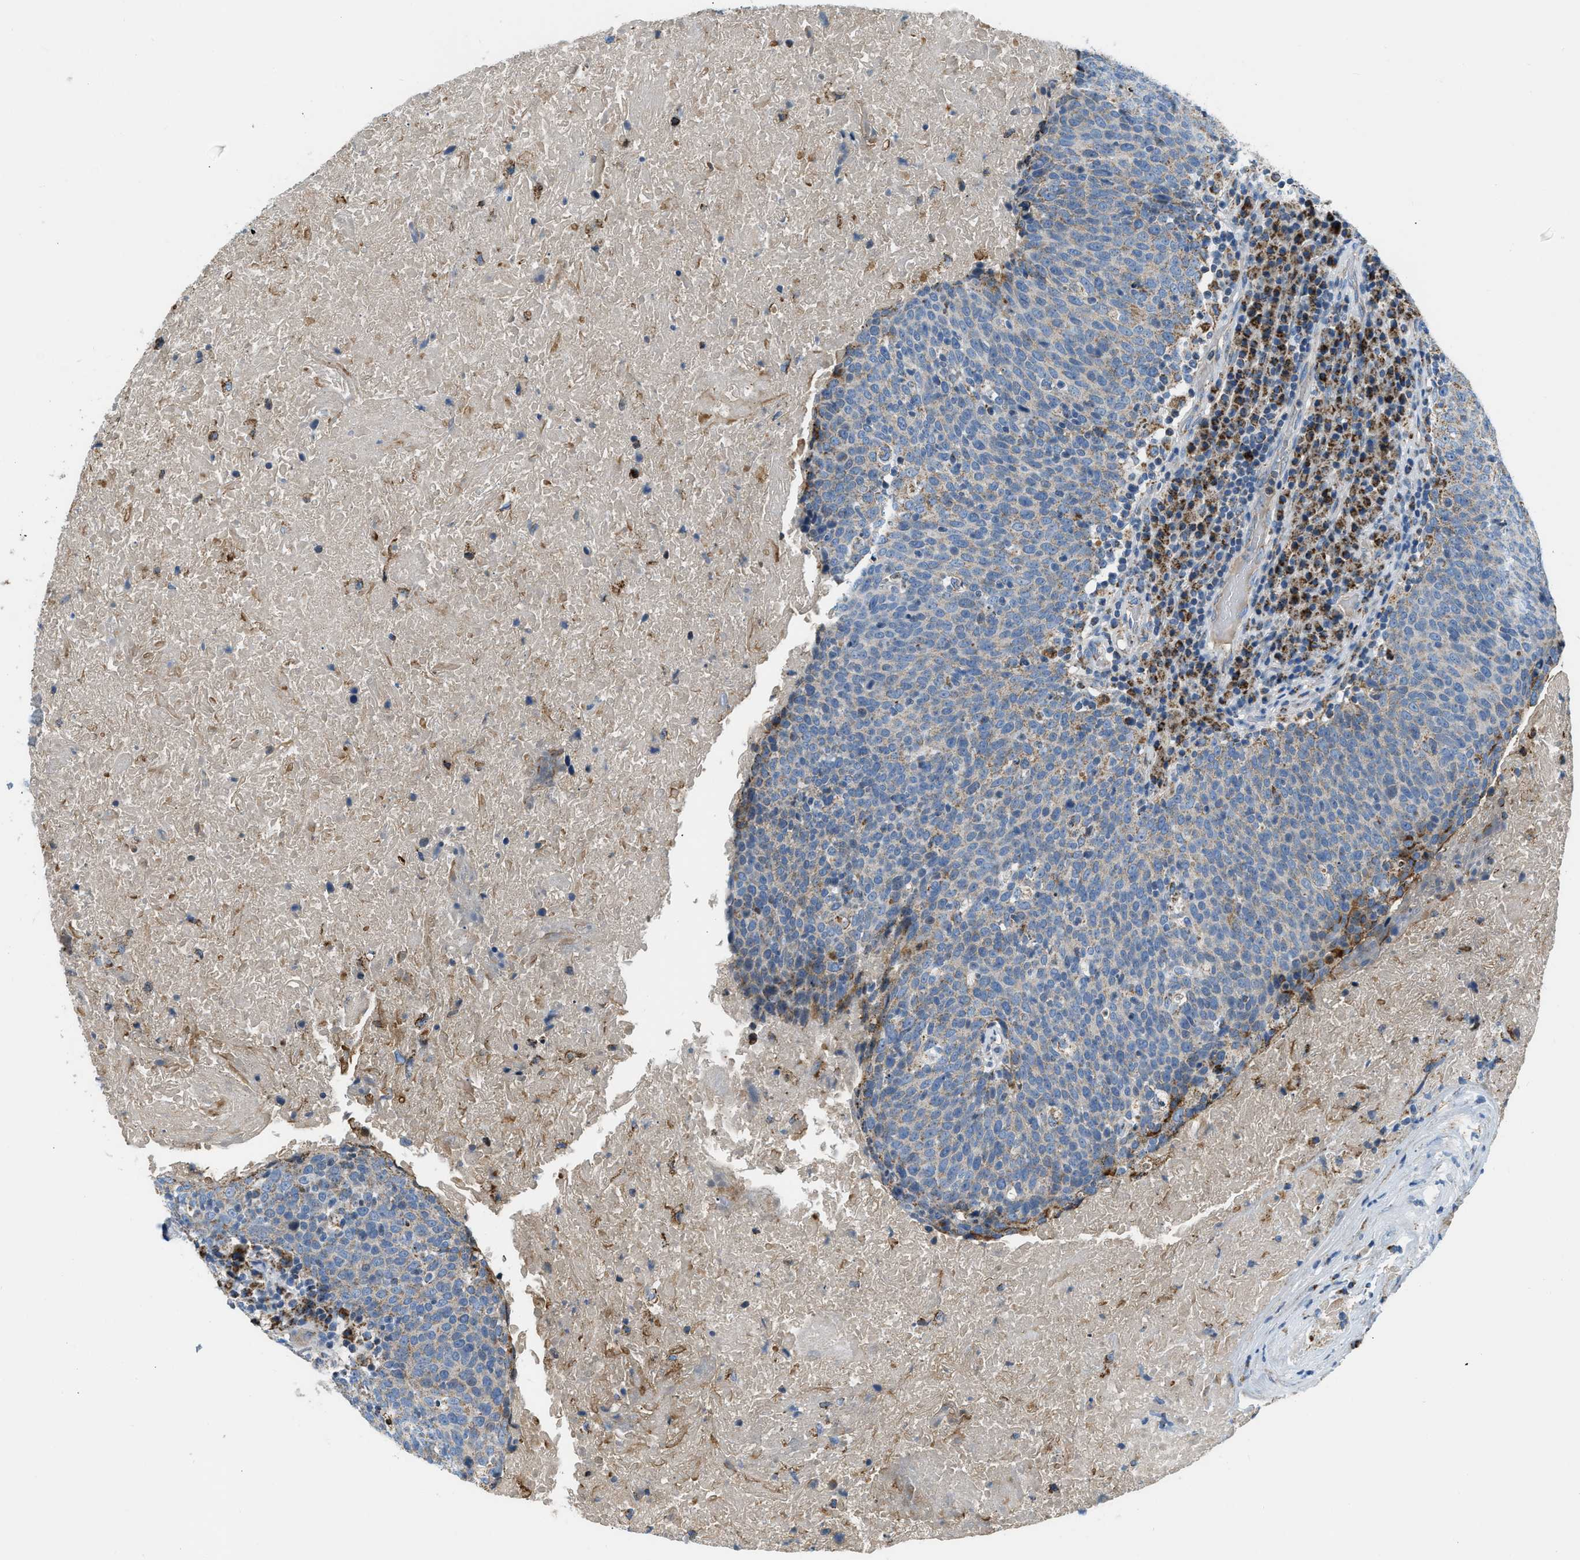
{"staining": {"intensity": "moderate", "quantity": "<25%", "location": "cytoplasmic/membranous"}, "tissue": "head and neck cancer", "cell_type": "Tumor cells", "image_type": "cancer", "snomed": [{"axis": "morphology", "description": "Squamous cell carcinoma, NOS"}, {"axis": "morphology", "description": "Squamous cell carcinoma, metastatic, NOS"}, {"axis": "topography", "description": "Lymph node"}, {"axis": "topography", "description": "Head-Neck"}], "caption": "There is low levels of moderate cytoplasmic/membranous positivity in tumor cells of head and neck metastatic squamous cell carcinoma, as demonstrated by immunohistochemical staining (brown color).", "gene": "ACADVL", "patient": {"sex": "male", "age": 62}}